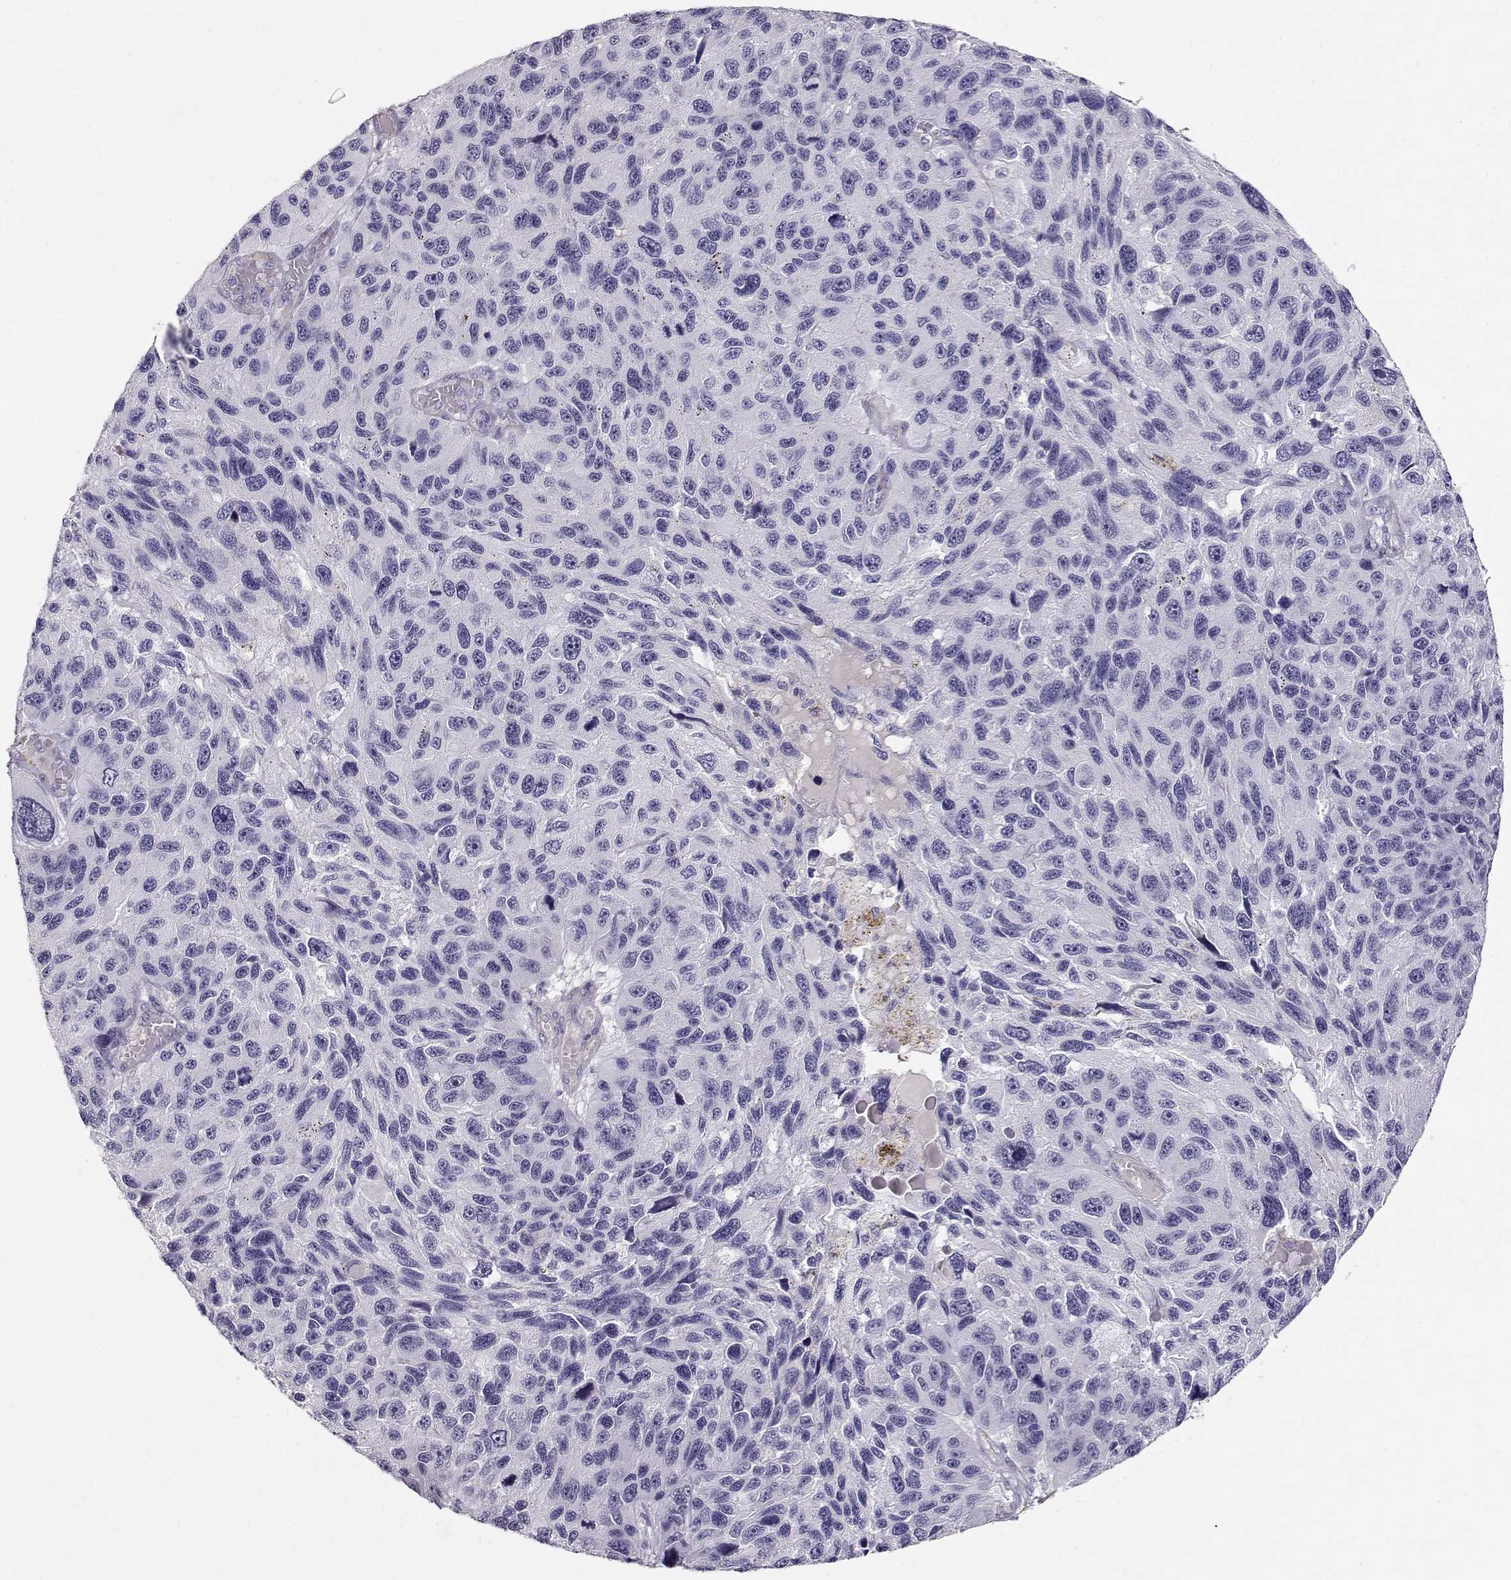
{"staining": {"intensity": "negative", "quantity": "none", "location": "none"}, "tissue": "melanoma", "cell_type": "Tumor cells", "image_type": "cancer", "snomed": [{"axis": "morphology", "description": "Malignant melanoma, NOS"}, {"axis": "topography", "description": "Skin"}], "caption": "Tumor cells show no significant protein positivity in melanoma.", "gene": "RBM44", "patient": {"sex": "male", "age": 53}}